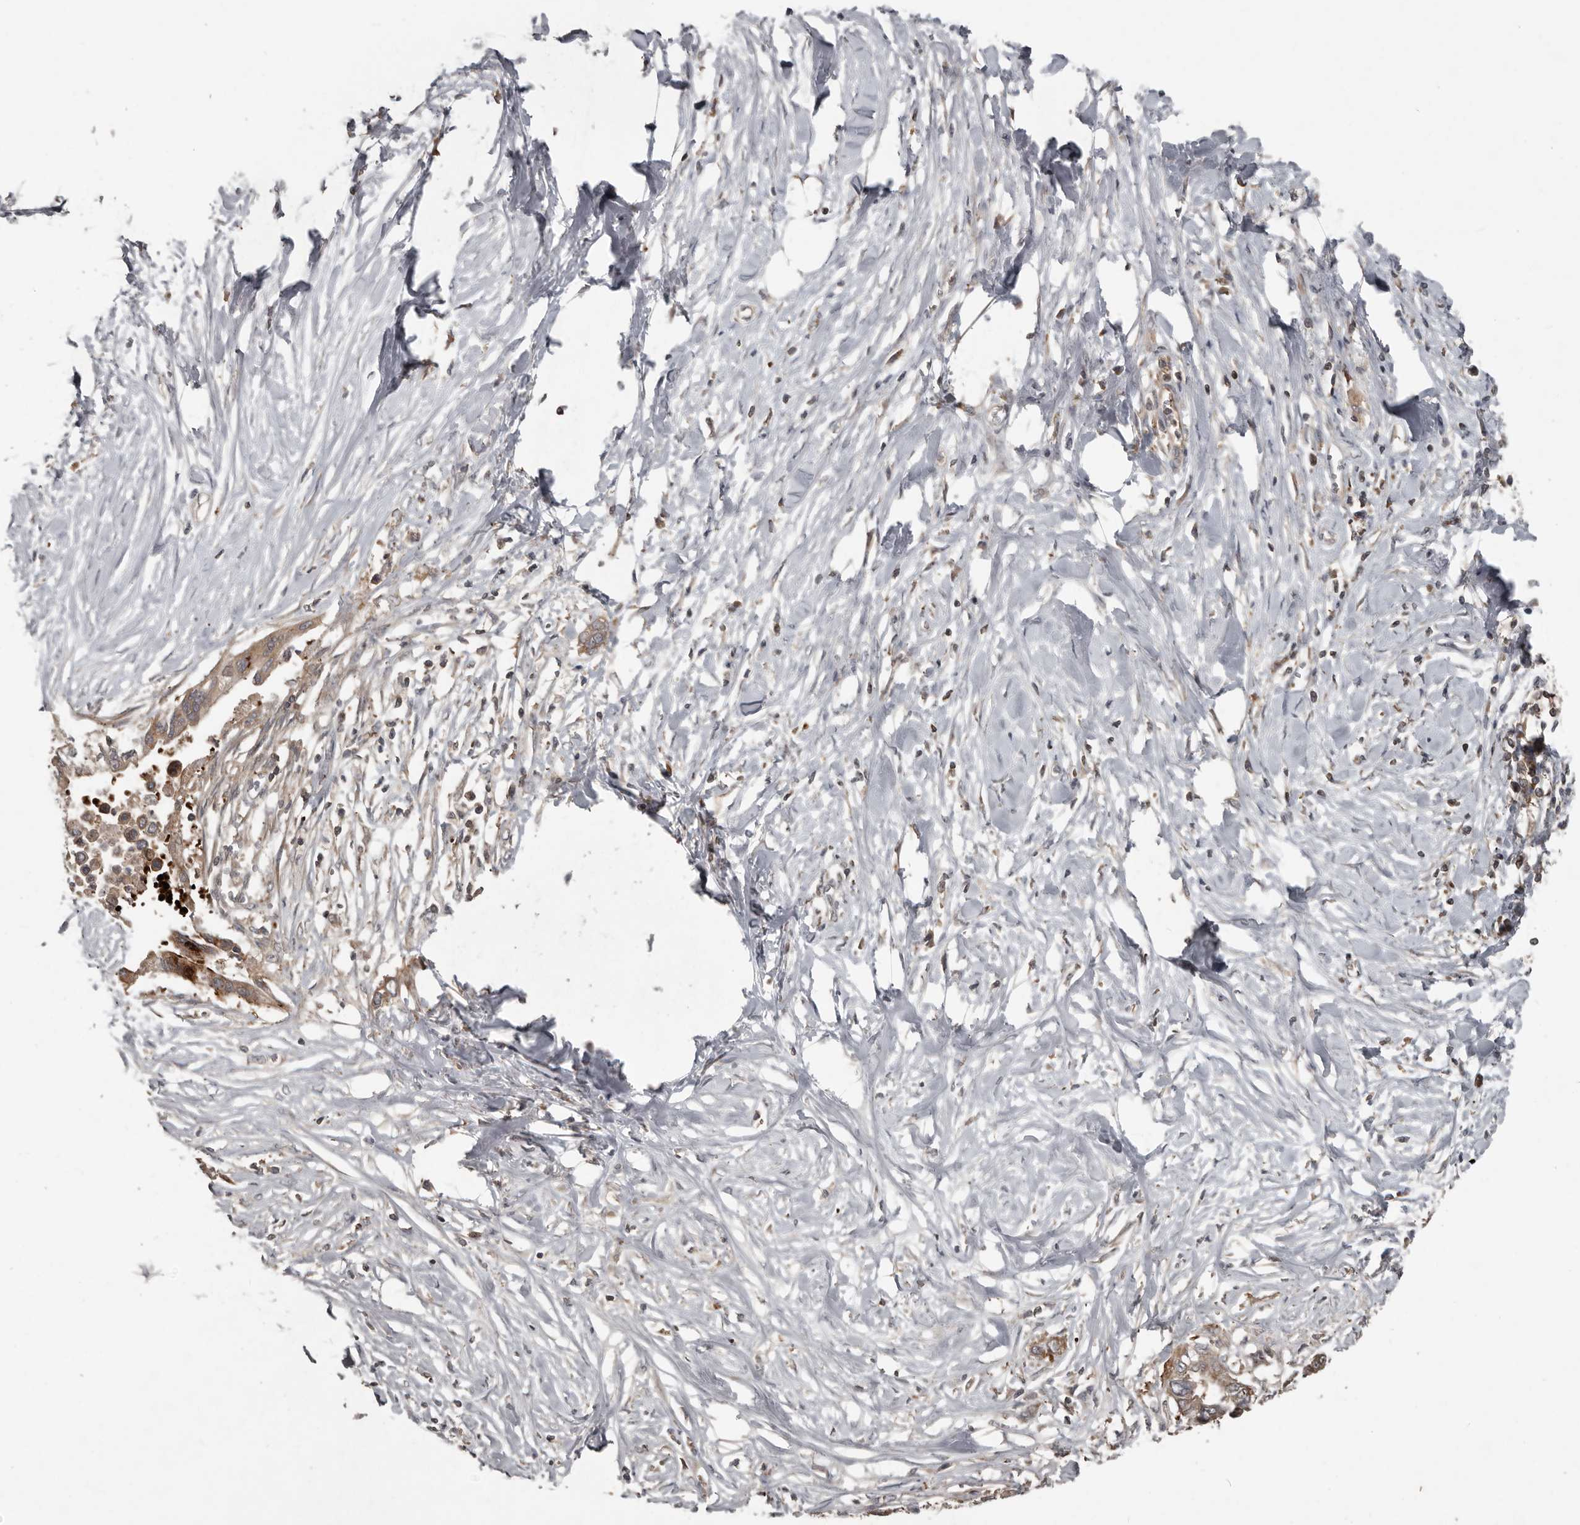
{"staining": {"intensity": "moderate", "quantity": ">75%", "location": "cytoplasmic/membranous"}, "tissue": "pancreatic cancer", "cell_type": "Tumor cells", "image_type": "cancer", "snomed": [{"axis": "morphology", "description": "Normal tissue, NOS"}, {"axis": "morphology", "description": "Adenocarcinoma, NOS"}, {"axis": "topography", "description": "Pancreas"}, {"axis": "topography", "description": "Peripheral nerve tissue"}], "caption": "Moderate cytoplasmic/membranous staining is identified in about >75% of tumor cells in pancreatic adenocarcinoma.", "gene": "FBXO31", "patient": {"sex": "male", "age": 59}}